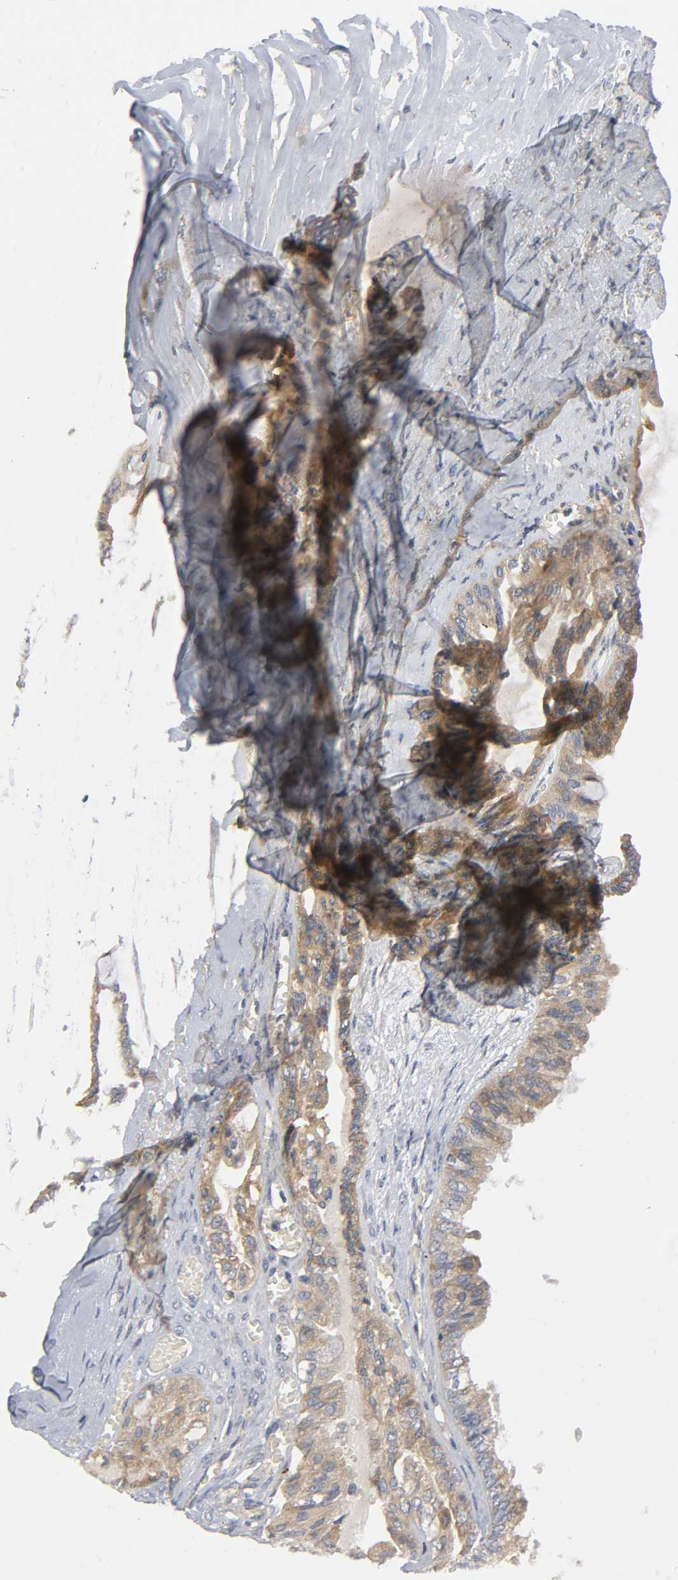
{"staining": {"intensity": "moderate", "quantity": ">75%", "location": "cytoplasmic/membranous"}, "tissue": "ovarian cancer", "cell_type": "Tumor cells", "image_type": "cancer", "snomed": [{"axis": "morphology", "description": "Carcinoma, NOS"}, {"axis": "morphology", "description": "Carcinoma, endometroid"}, {"axis": "topography", "description": "Ovary"}], "caption": "Immunohistochemical staining of human endometroid carcinoma (ovarian) shows medium levels of moderate cytoplasmic/membranous protein expression in approximately >75% of tumor cells.", "gene": "HDAC6", "patient": {"sex": "female", "age": 50}}